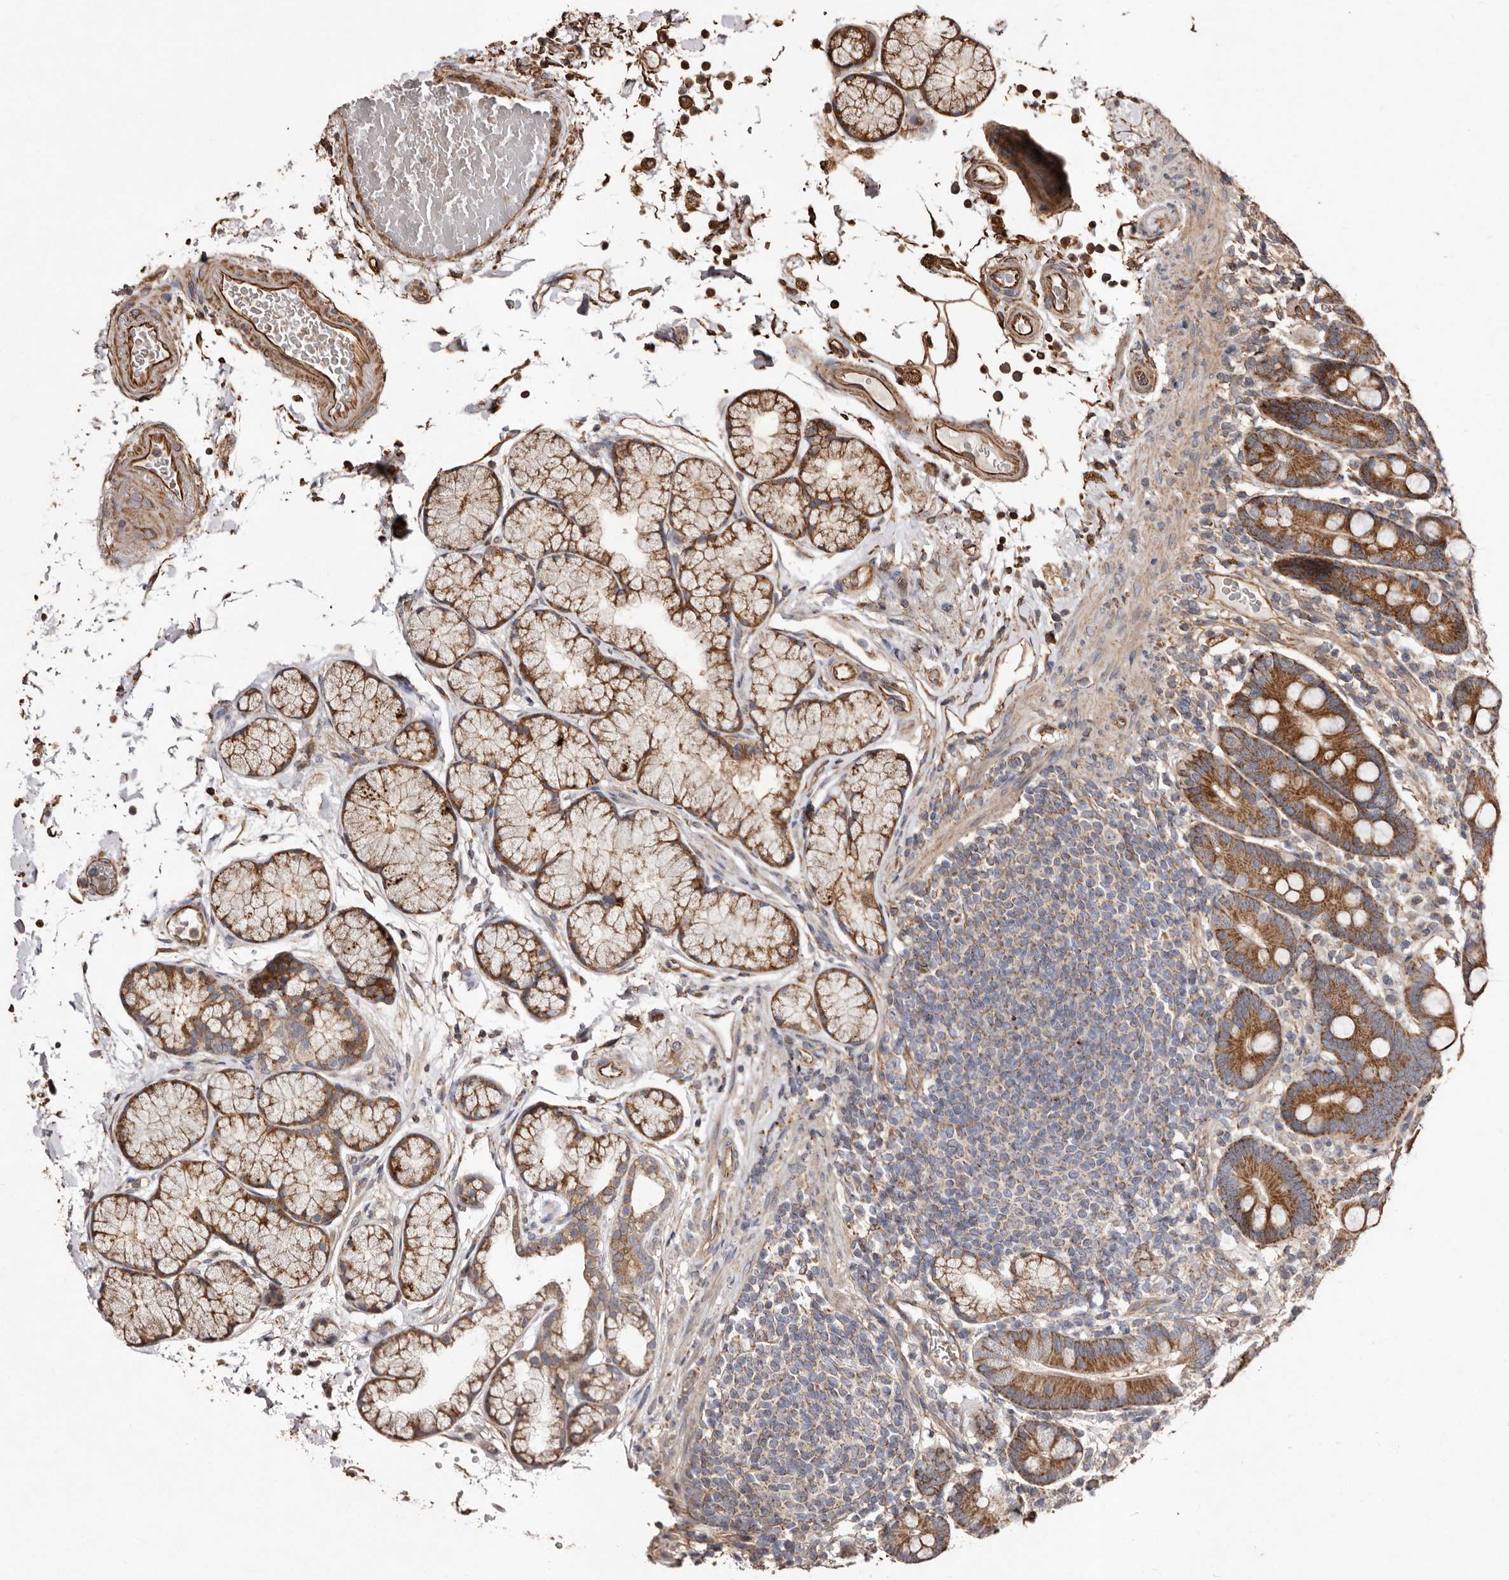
{"staining": {"intensity": "moderate", "quantity": ">75%", "location": "cytoplasmic/membranous"}, "tissue": "duodenum", "cell_type": "Glandular cells", "image_type": "normal", "snomed": [{"axis": "morphology", "description": "Normal tissue, NOS"}, {"axis": "topography", "description": "Small intestine, NOS"}], "caption": "A medium amount of moderate cytoplasmic/membranous positivity is identified in approximately >75% of glandular cells in benign duodenum.", "gene": "MACC1", "patient": {"sex": "female", "age": 71}}